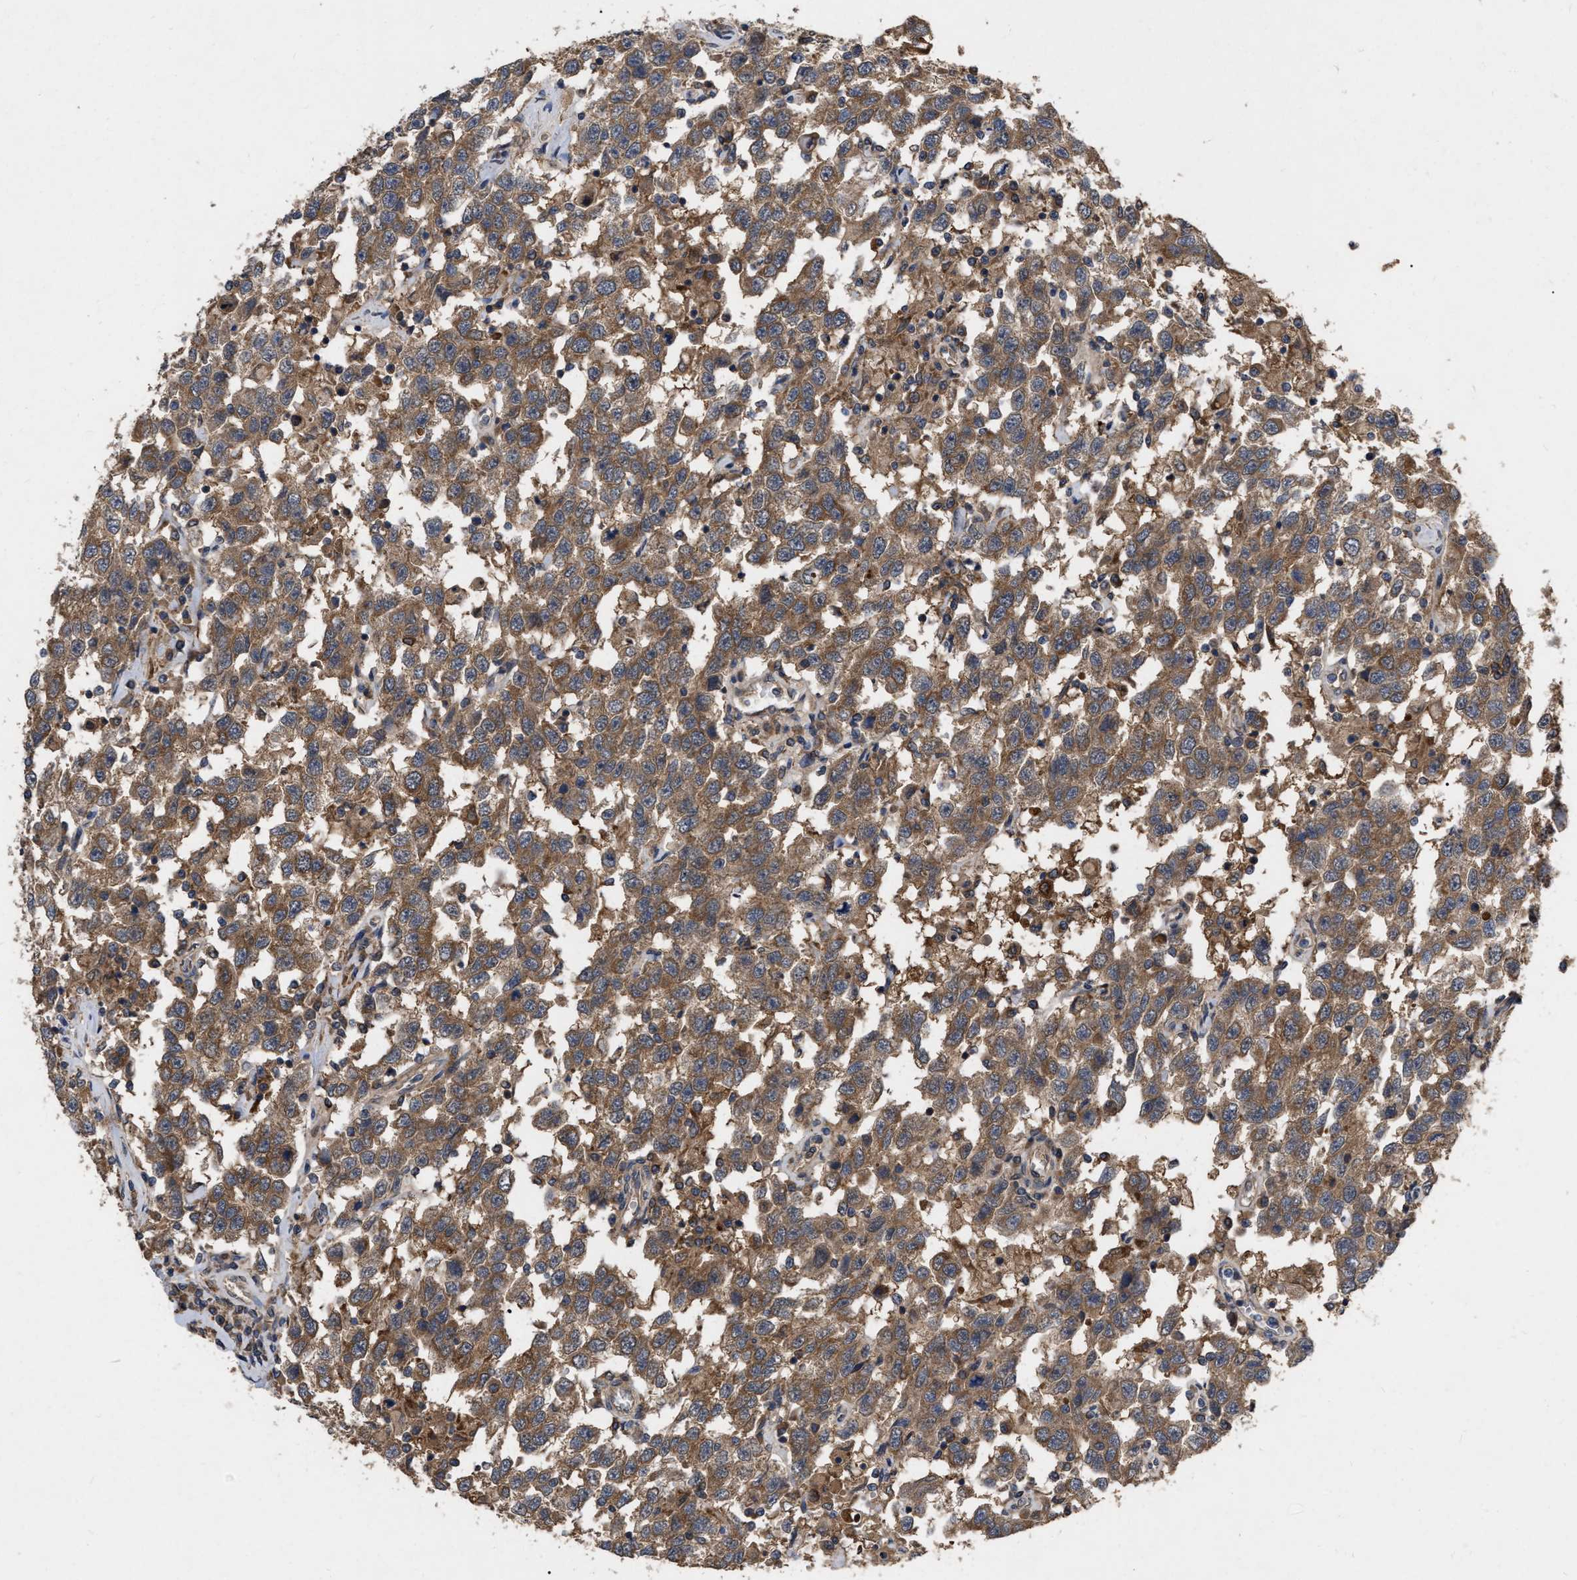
{"staining": {"intensity": "moderate", "quantity": ">75%", "location": "cytoplasmic/membranous"}, "tissue": "testis cancer", "cell_type": "Tumor cells", "image_type": "cancer", "snomed": [{"axis": "morphology", "description": "Seminoma, NOS"}, {"axis": "topography", "description": "Testis"}], "caption": "High-magnification brightfield microscopy of testis cancer stained with DAB (3,3'-diaminobenzidine) (brown) and counterstained with hematoxylin (blue). tumor cells exhibit moderate cytoplasmic/membranous staining is identified in about>75% of cells.", "gene": "CDKN2C", "patient": {"sex": "male", "age": 41}}